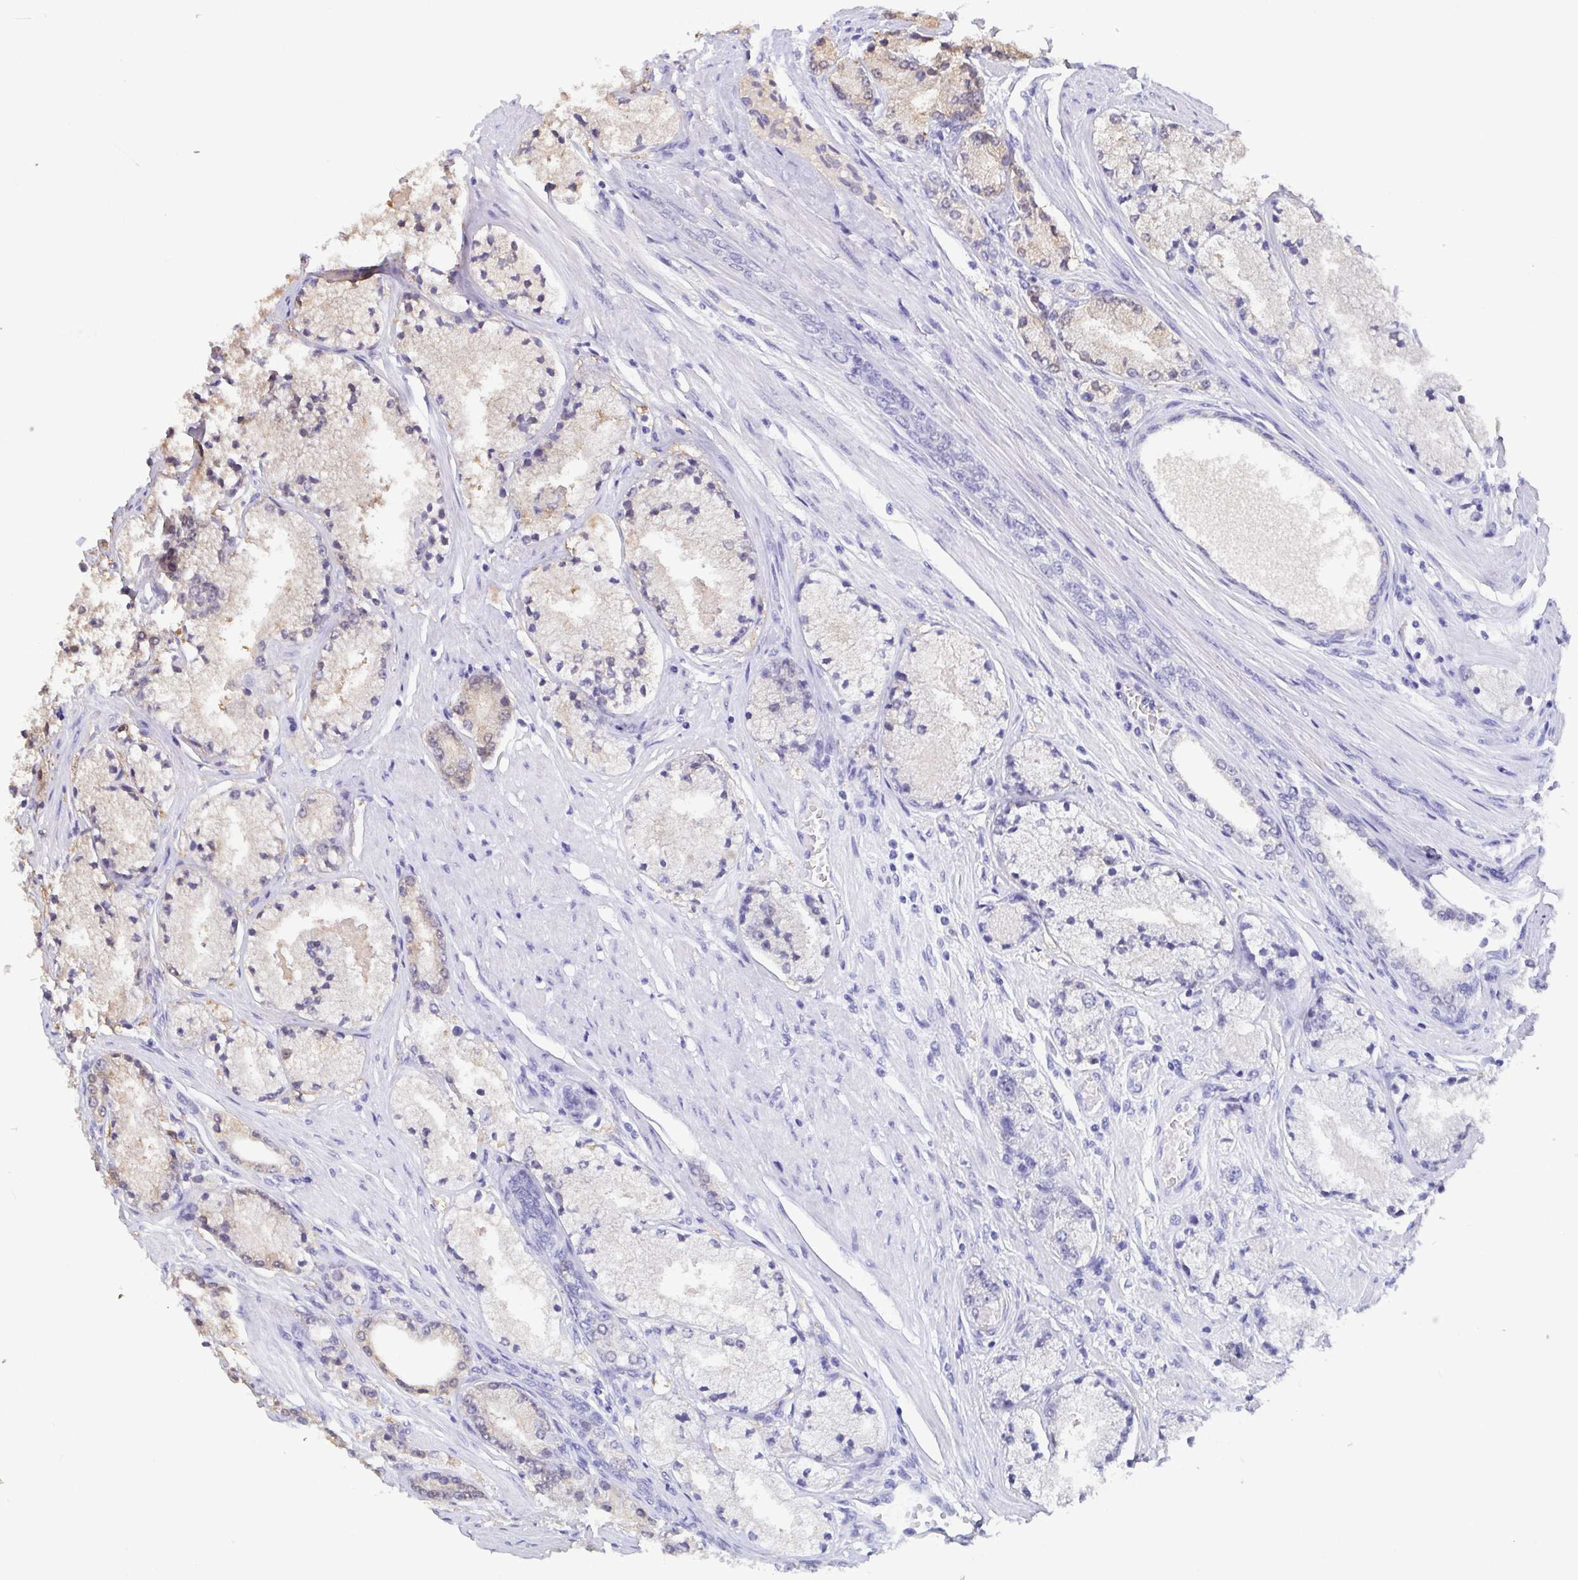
{"staining": {"intensity": "weak", "quantity": "<25%", "location": "cytoplasmic/membranous,nuclear"}, "tissue": "prostate cancer", "cell_type": "Tumor cells", "image_type": "cancer", "snomed": [{"axis": "morphology", "description": "Adenocarcinoma, High grade"}, {"axis": "topography", "description": "Prostate"}], "caption": "DAB (3,3'-diaminobenzidine) immunohistochemical staining of human prostate high-grade adenocarcinoma demonstrates no significant expression in tumor cells.", "gene": "IDH1", "patient": {"sex": "male", "age": 63}}